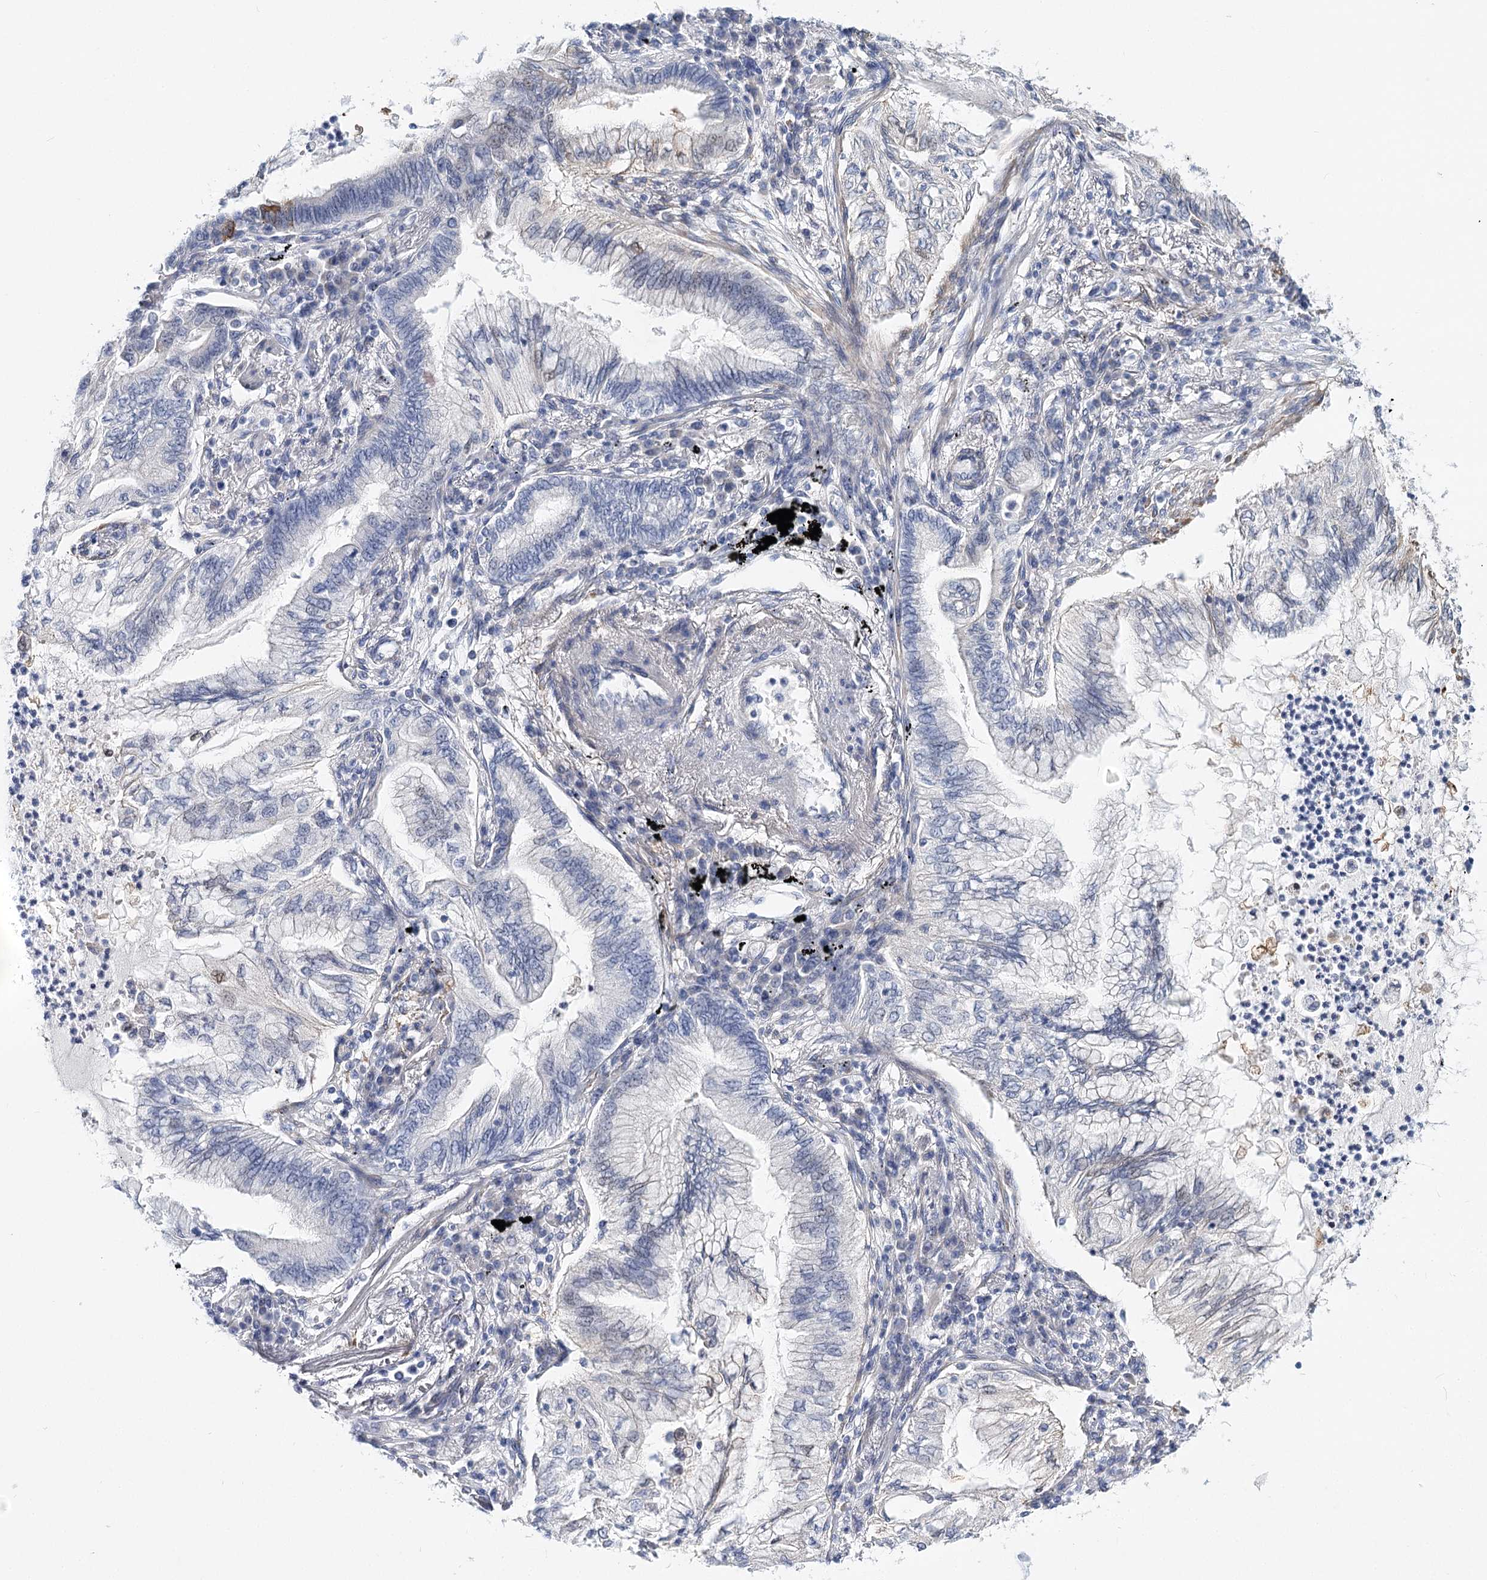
{"staining": {"intensity": "negative", "quantity": "none", "location": "none"}, "tissue": "lung cancer", "cell_type": "Tumor cells", "image_type": "cancer", "snomed": [{"axis": "morphology", "description": "Normal tissue, NOS"}, {"axis": "morphology", "description": "Adenocarcinoma, NOS"}, {"axis": "topography", "description": "Bronchus"}, {"axis": "topography", "description": "Lung"}], "caption": "Photomicrograph shows no protein staining in tumor cells of adenocarcinoma (lung) tissue.", "gene": "TEX12", "patient": {"sex": "female", "age": 70}}